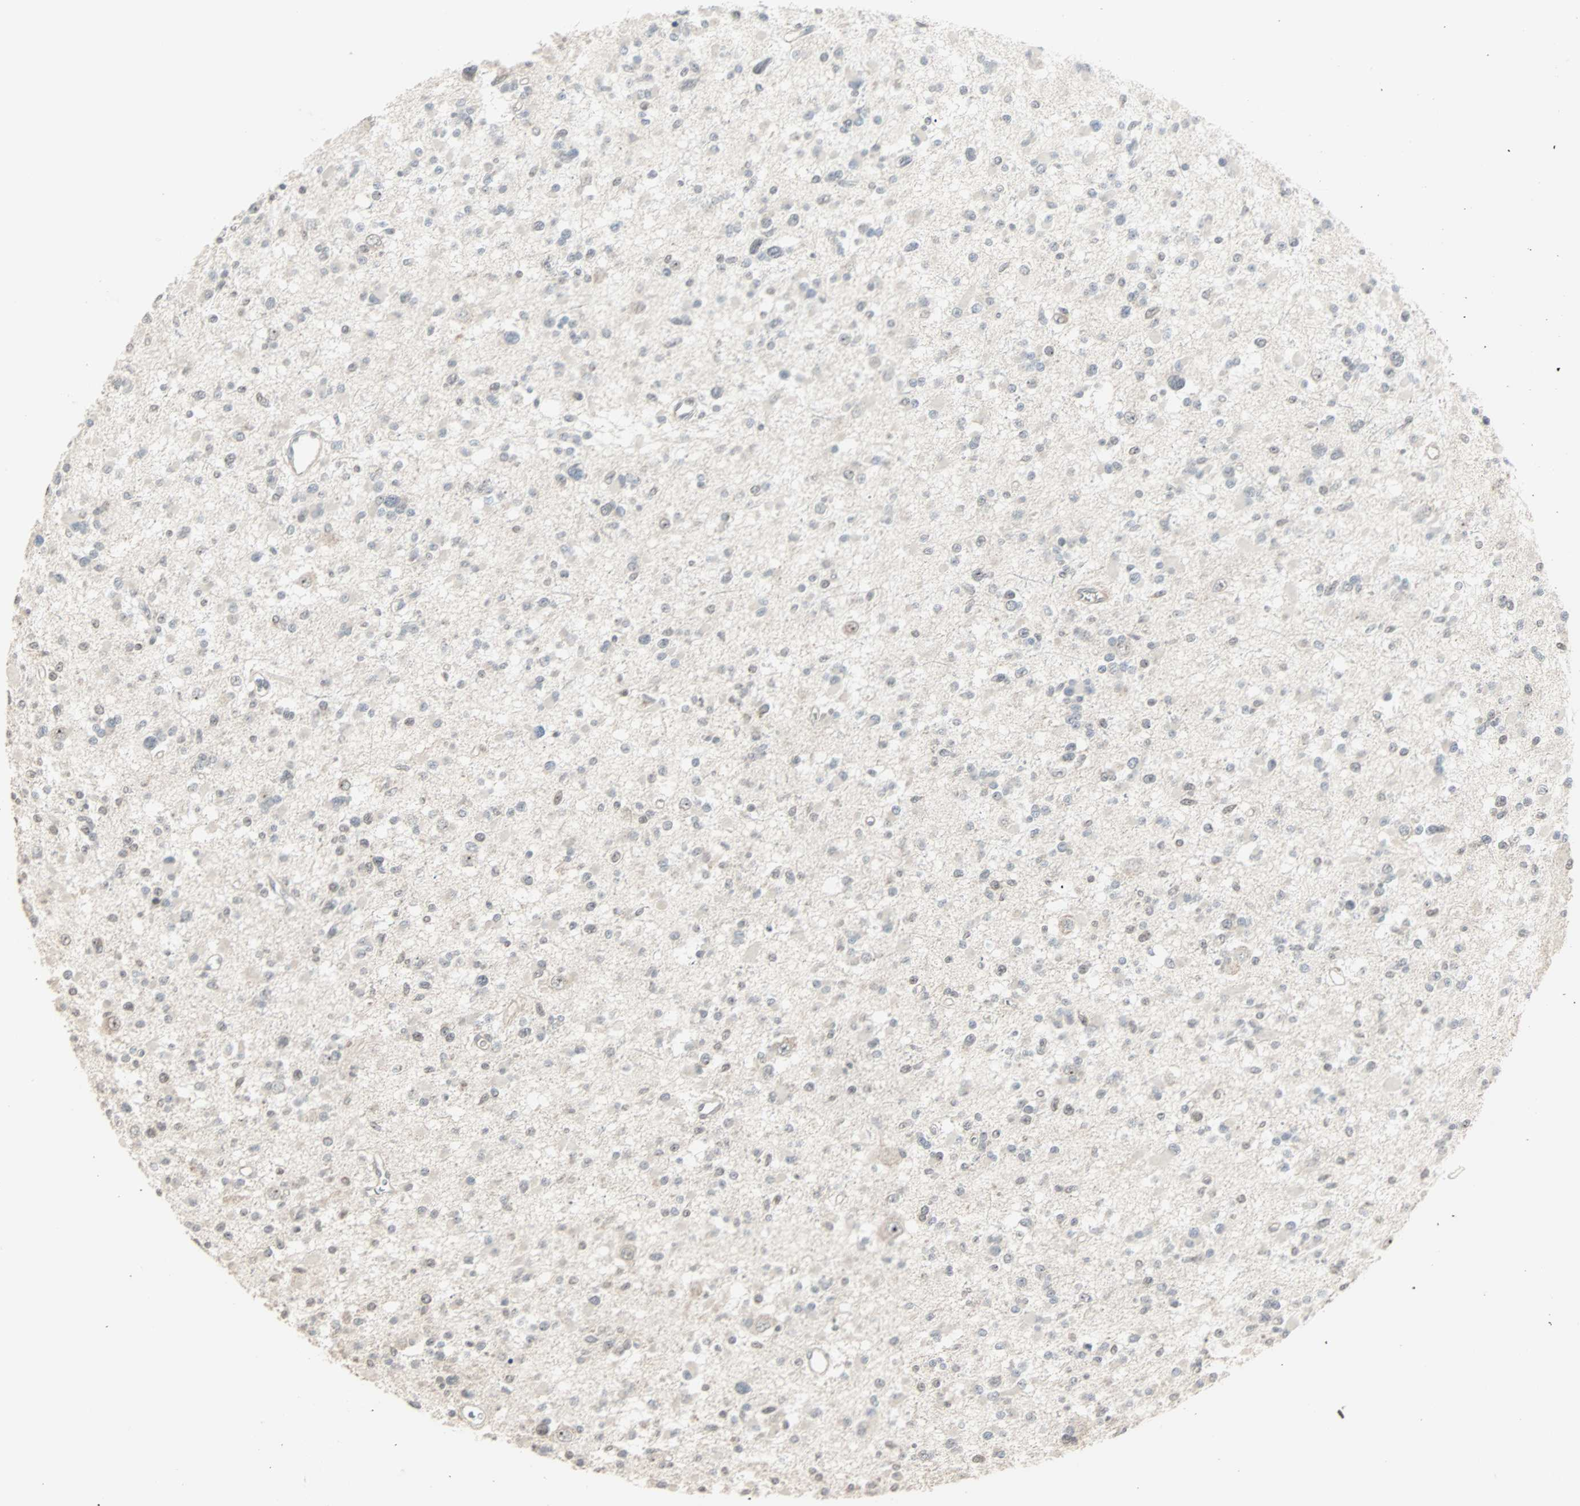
{"staining": {"intensity": "weak", "quantity": "<25%", "location": "cytoplasmic/membranous,nuclear"}, "tissue": "glioma", "cell_type": "Tumor cells", "image_type": "cancer", "snomed": [{"axis": "morphology", "description": "Glioma, malignant, Low grade"}, {"axis": "topography", "description": "Brain"}], "caption": "Protein analysis of low-grade glioma (malignant) displays no significant expression in tumor cells.", "gene": "KDM4A", "patient": {"sex": "female", "age": 22}}